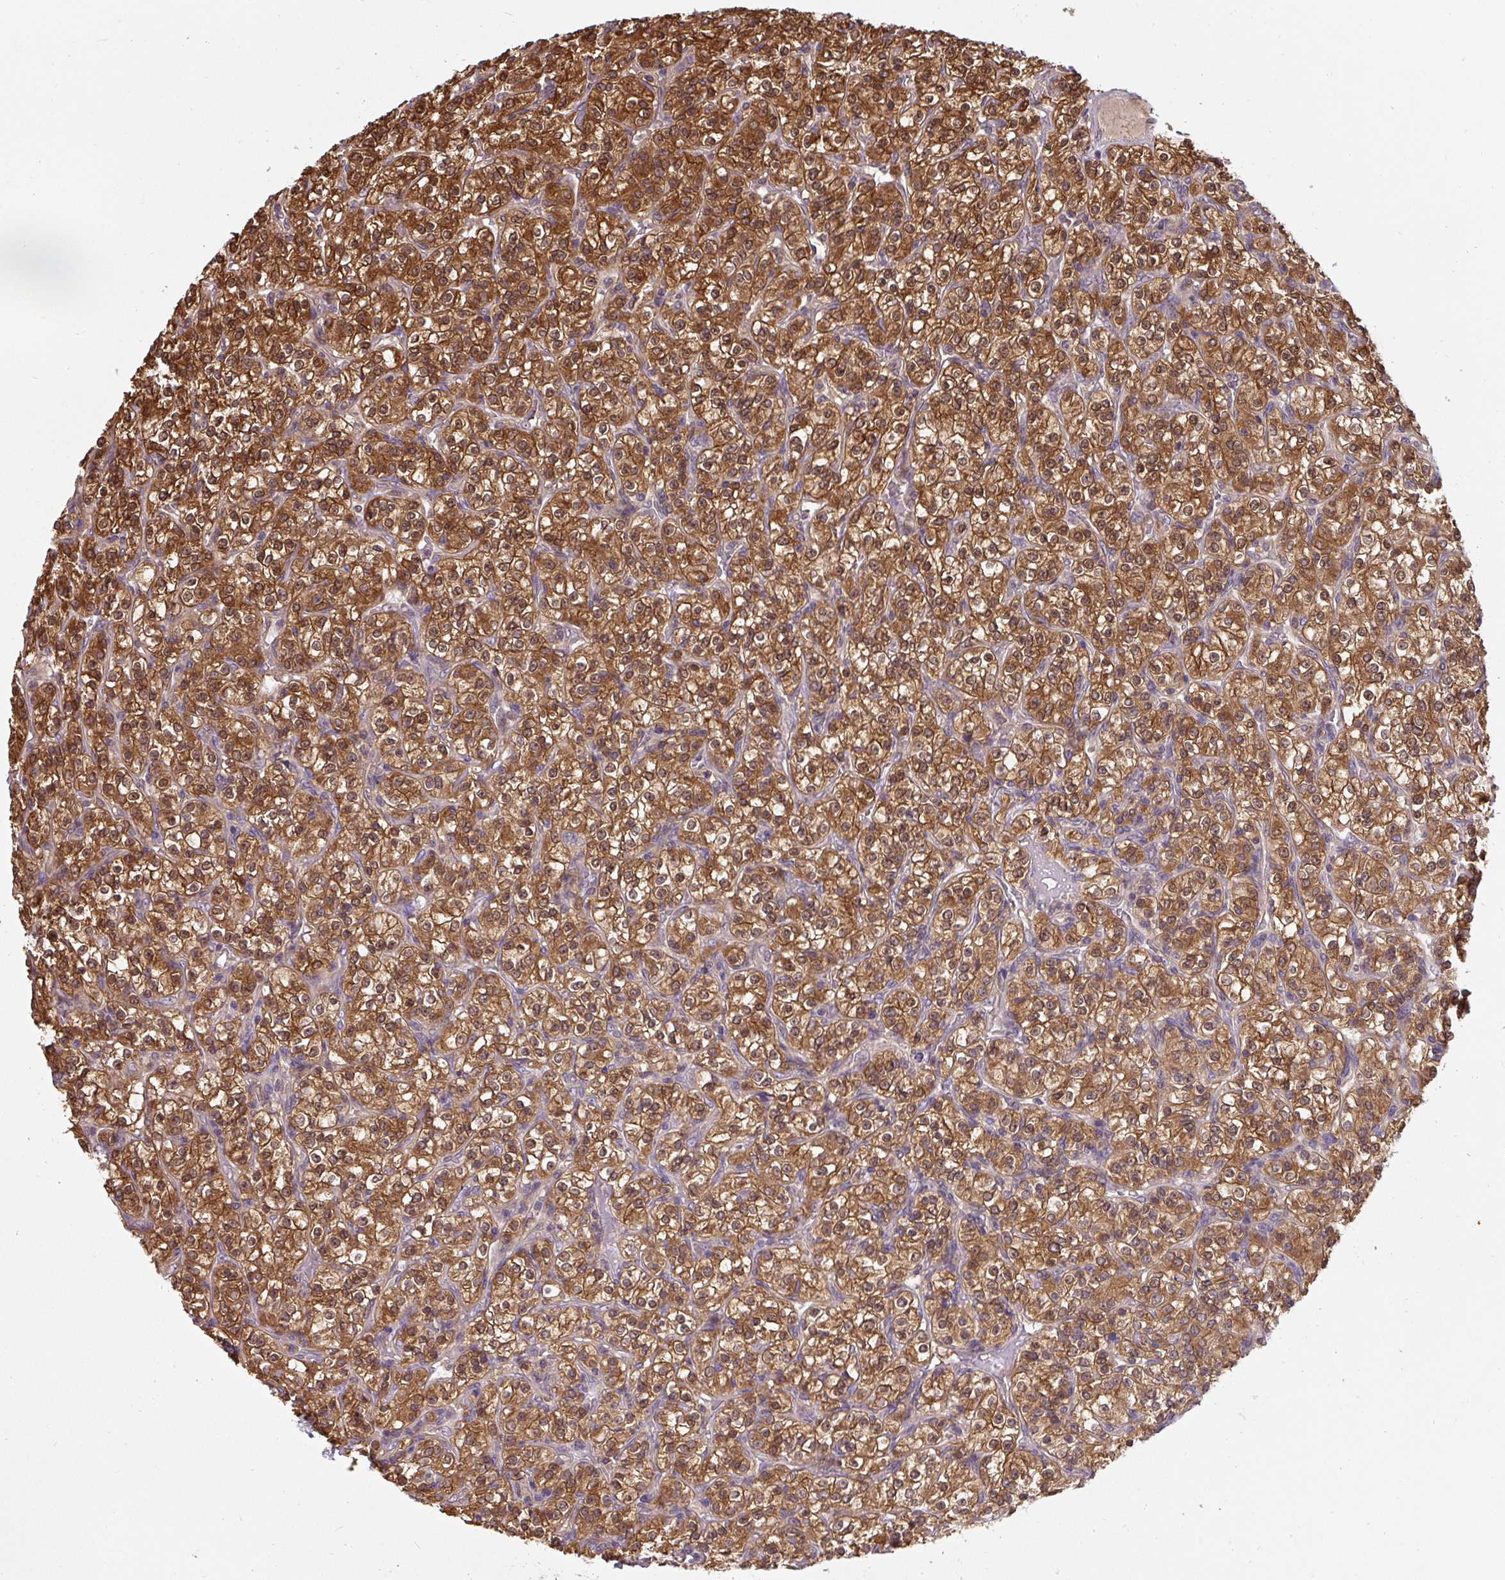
{"staining": {"intensity": "moderate", "quantity": ">75%", "location": "cytoplasmic/membranous,nuclear"}, "tissue": "renal cancer", "cell_type": "Tumor cells", "image_type": "cancer", "snomed": [{"axis": "morphology", "description": "Adenocarcinoma, NOS"}, {"axis": "topography", "description": "Kidney"}], "caption": "An image of human renal adenocarcinoma stained for a protein displays moderate cytoplasmic/membranous and nuclear brown staining in tumor cells.", "gene": "ST13", "patient": {"sex": "male", "age": 77}}